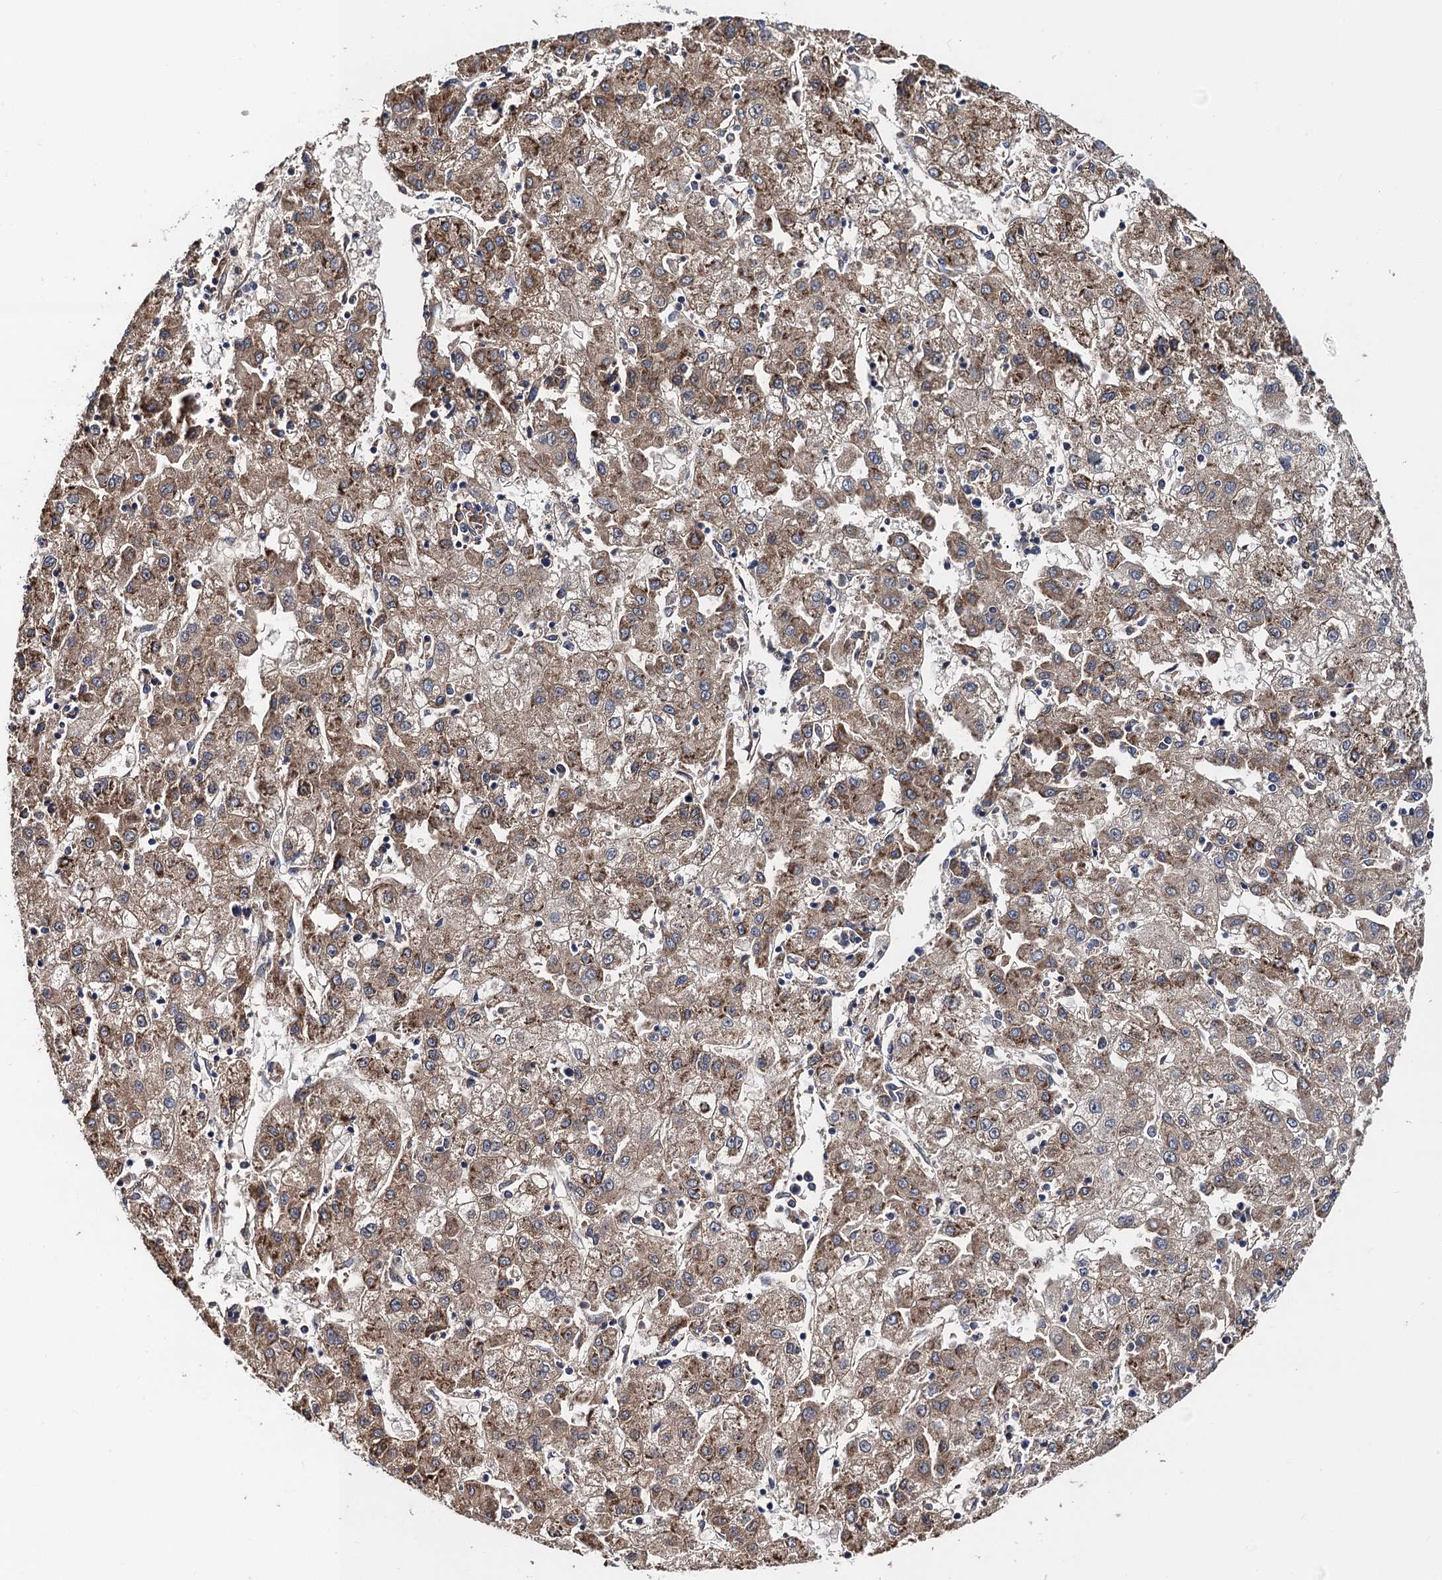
{"staining": {"intensity": "moderate", "quantity": ">75%", "location": "cytoplasmic/membranous"}, "tissue": "liver cancer", "cell_type": "Tumor cells", "image_type": "cancer", "snomed": [{"axis": "morphology", "description": "Carcinoma, Hepatocellular, NOS"}, {"axis": "topography", "description": "Liver"}], "caption": "This is a photomicrograph of immunohistochemistry staining of liver hepatocellular carcinoma, which shows moderate expression in the cytoplasmic/membranous of tumor cells.", "gene": "FREM3", "patient": {"sex": "male", "age": 72}}